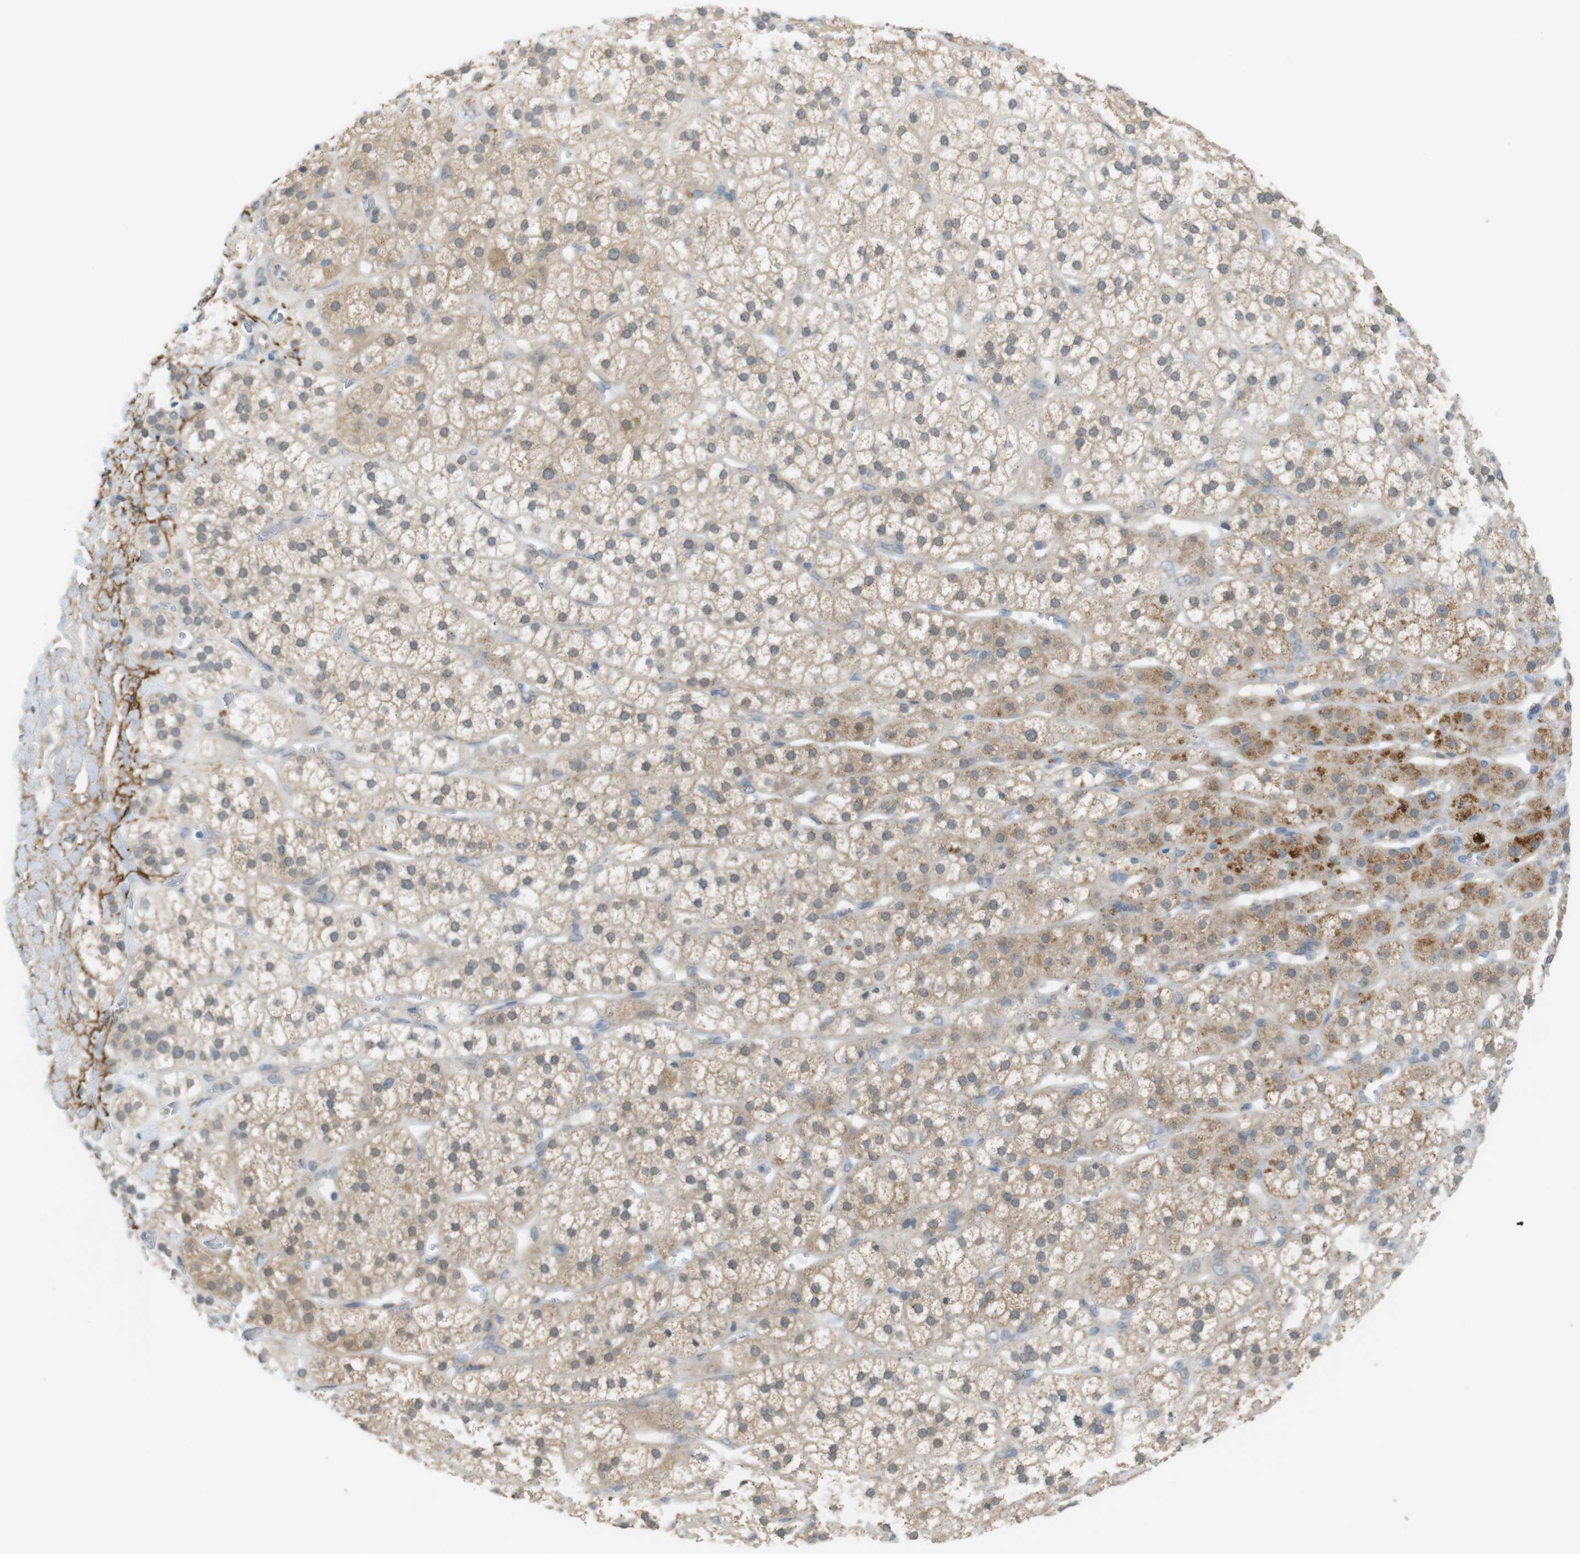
{"staining": {"intensity": "moderate", "quantity": ">75%", "location": "cytoplasmic/membranous"}, "tissue": "adrenal gland", "cell_type": "Glandular cells", "image_type": "normal", "snomed": [{"axis": "morphology", "description": "Normal tissue, NOS"}, {"axis": "topography", "description": "Adrenal gland"}], "caption": "Moderate cytoplasmic/membranous staining is identified in approximately >75% of glandular cells in unremarkable adrenal gland.", "gene": "UGT8", "patient": {"sex": "male", "age": 56}}